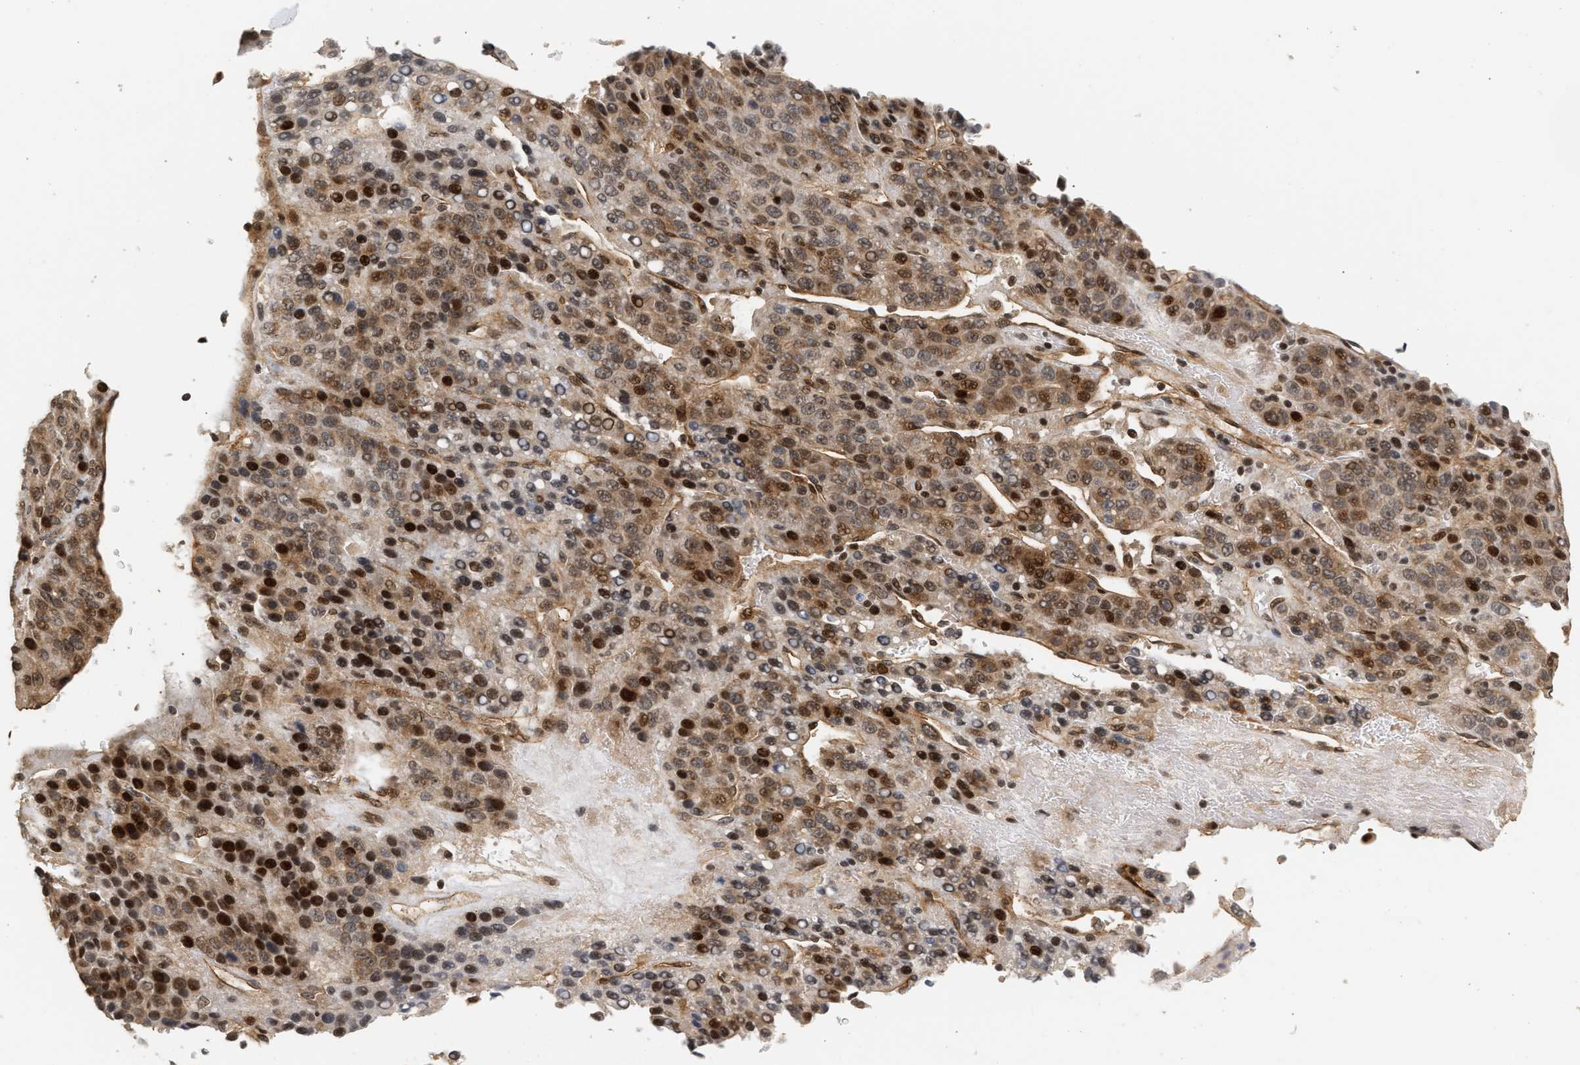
{"staining": {"intensity": "strong", "quantity": ">75%", "location": "cytoplasmic/membranous,nuclear"}, "tissue": "liver cancer", "cell_type": "Tumor cells", "image_type": "cancer", "snomed": [{"axis": "morphology", "description": "Carcinoma, Hepatocellular, NOS"}, {"axis": "topography", "description": "Liver"}], "caption": "Immunohistochemical staining of human liver hepatocellular carcinoma displays high levels of strong cytoplasmic/membranous and nuclear protein positivity in about >75% of tumor cells.", "gene": "PLXND1", "patient": {"sex": "female", "age": 53}}